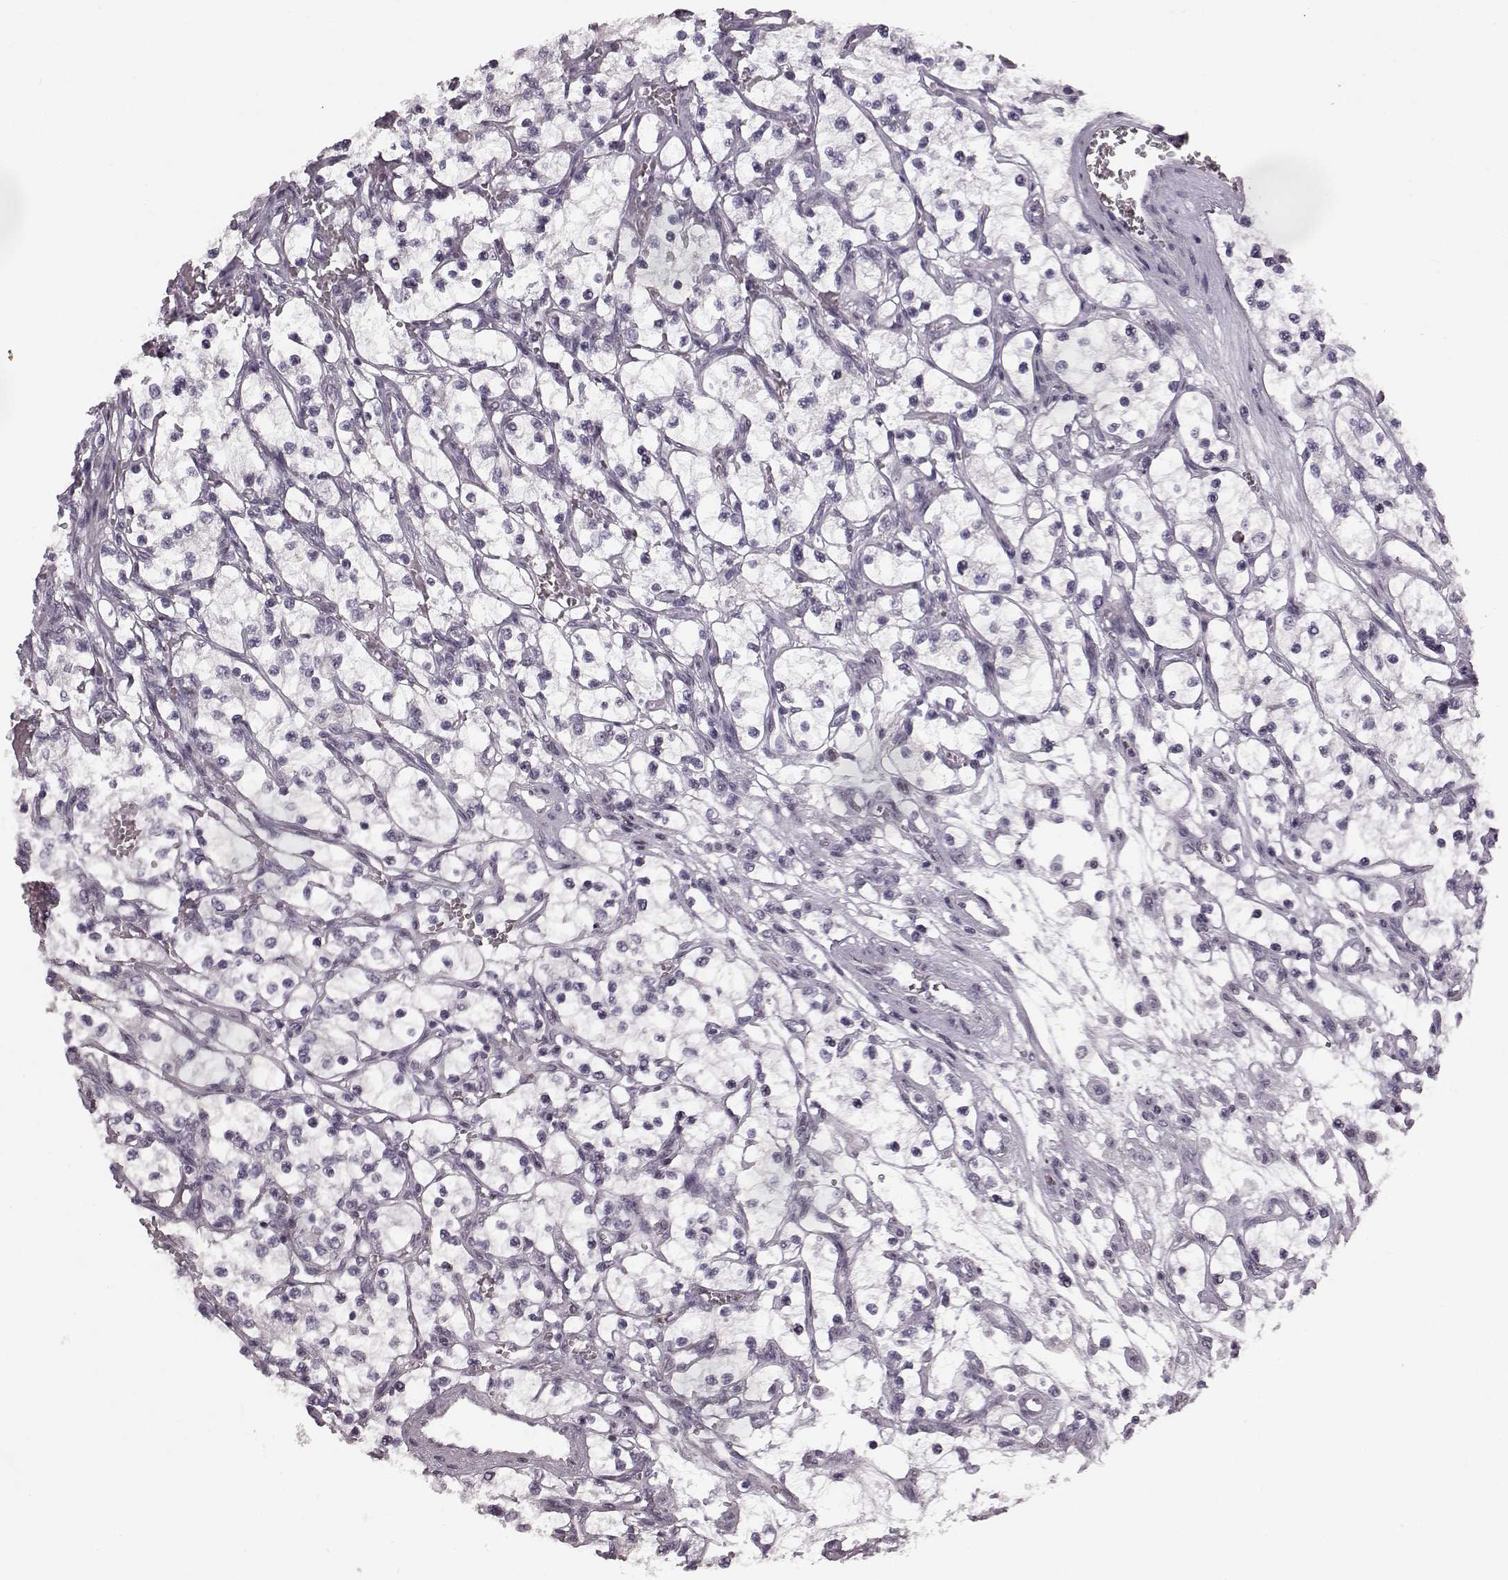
{"staining": {"intensity": "negative", "quantity": "none", "location": "none"}, "tissue": "renal cancer", "cell_type": "Tumor cells", "image_type": "cancer", "snomed": [{"axis": "morphology", "description": "Adenocarcinoma, NOS"}, {"axis": "topography", "description": "Kidney"}], "caption": "Histopathology image shows no significant protein expression in tumor cells of renal adenocarcinoma.", "gene": "SEMG2", "patient": {"sex": "female", "age": 69}}